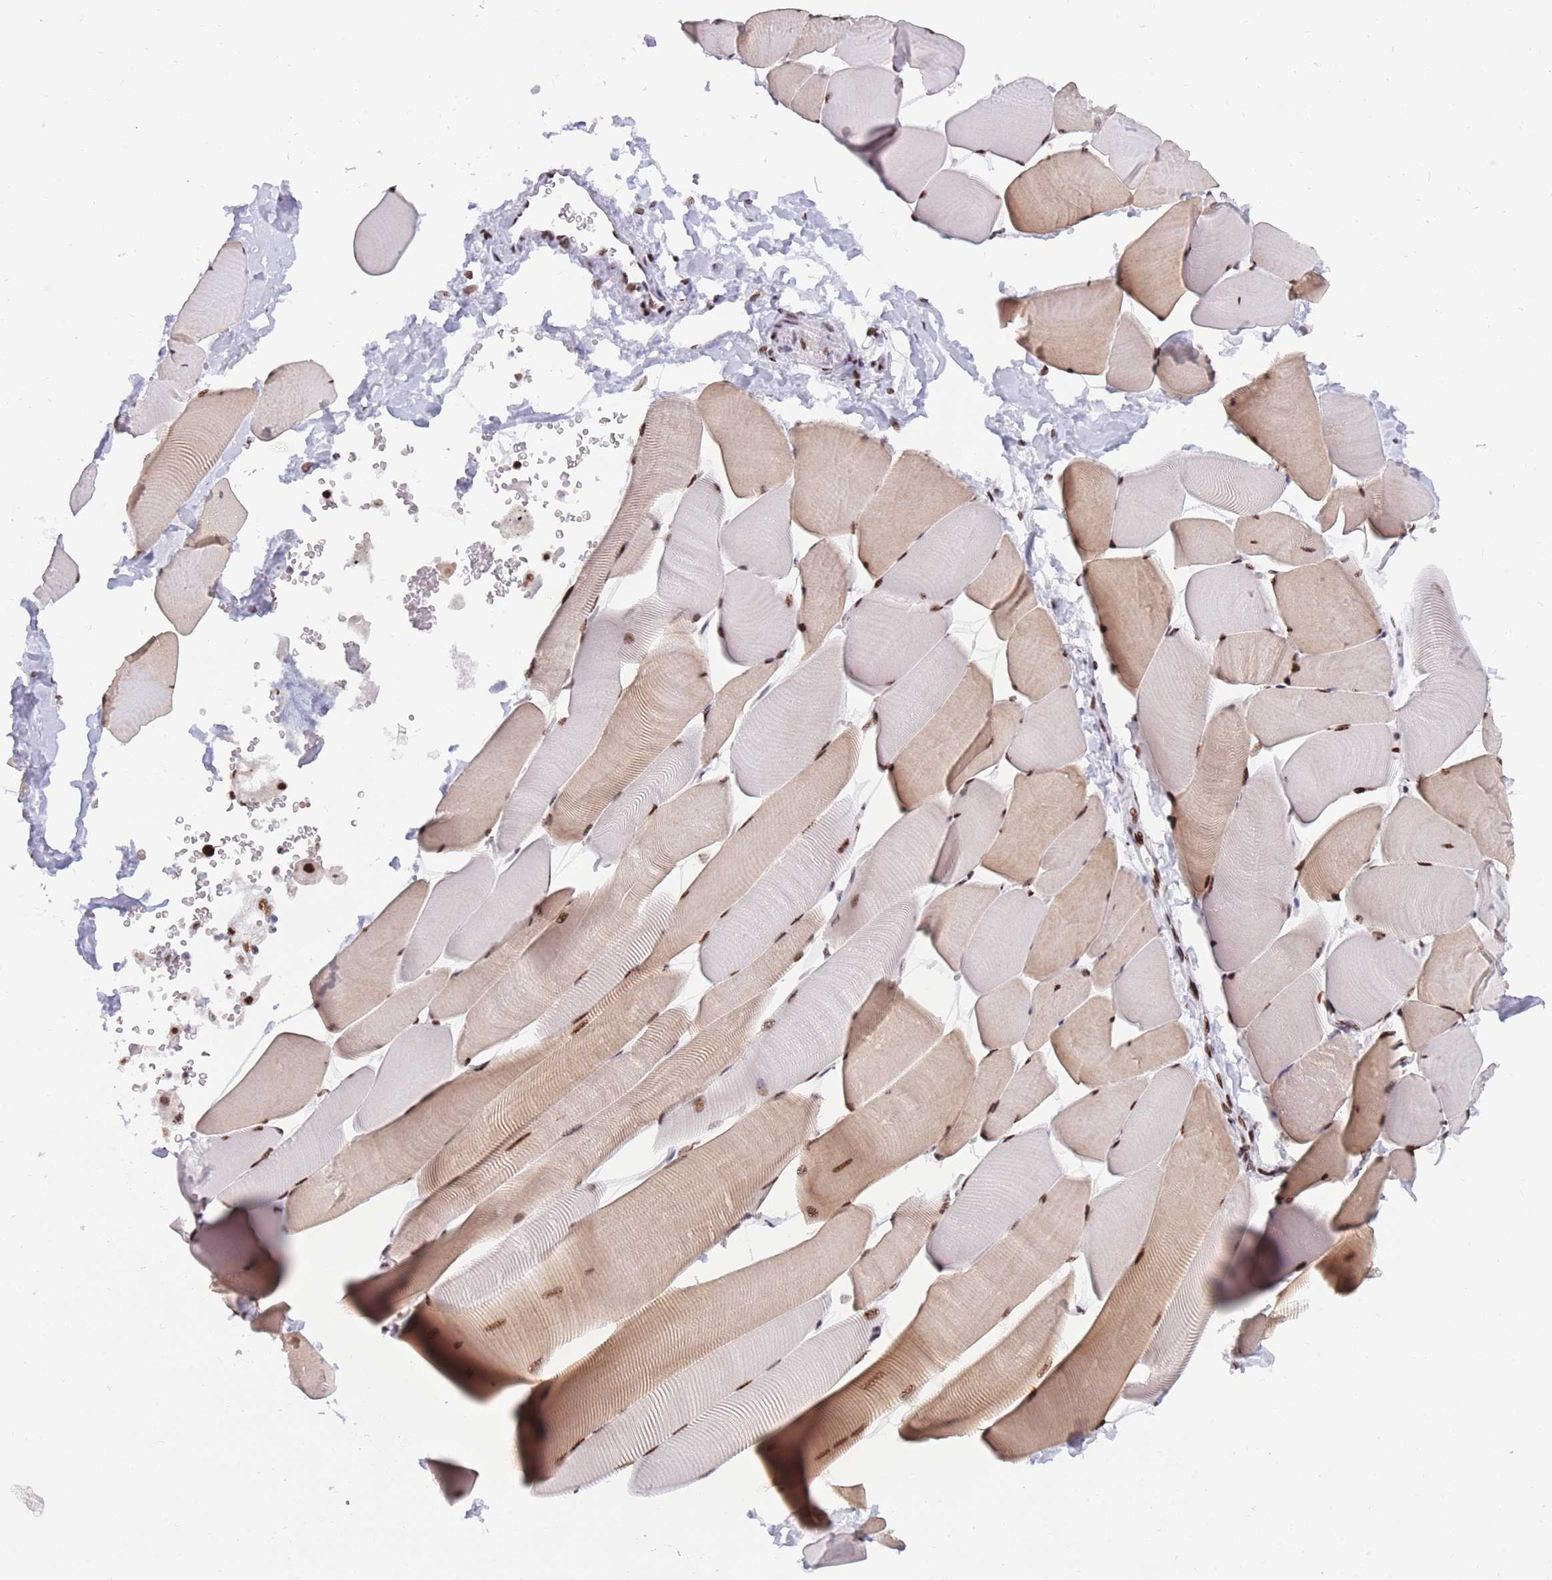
{"staining": {"intensity": "strong", "quantity": ">75%", "location": "cytoplasmic/membranous,nuclear"}, "tissue": "skeletal muscle", "cell_type": "Myocytes", "image_type": "normal", "snomed": [{"axis": "morphology", "description": "Normal tissue, NOS"}, {"axis": "topography", "description": "Skeletal muscle"}], "caption": "Unremarkable skeletal muscle exhibits strong cytoplasmic/membranous,nuclear staining in about >75% of myocytes, visualized by immunohistochemistry. The staining was performed using DAB (3,3'-diaminobenzidine) to visualize the protein expression in brown, while the nuclei were stained in blue with hematoxylin (Magnification: 20x).", "gene": "TMEM35B", "patient": {"sex": "male", "age": 25}}